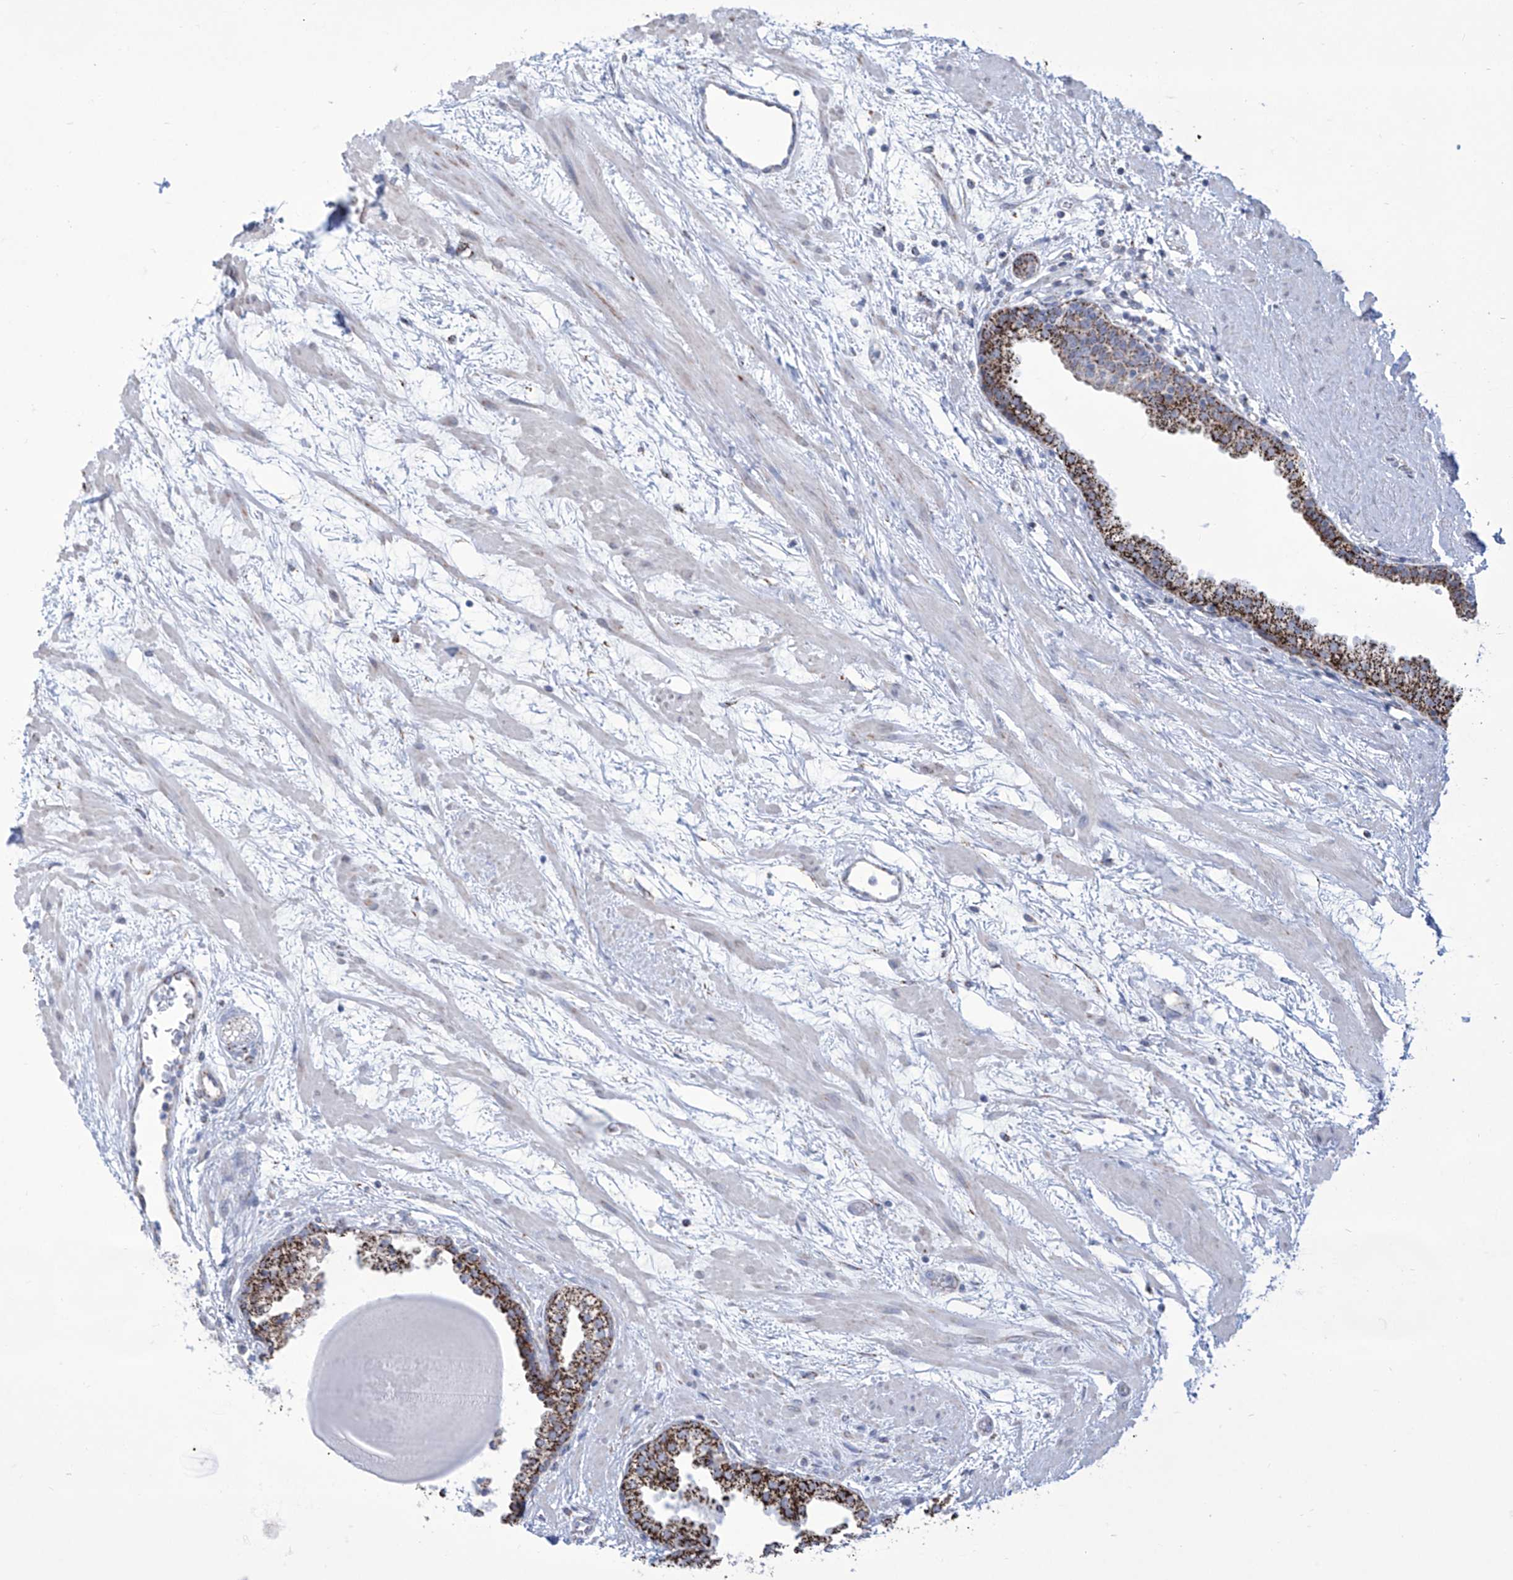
{"staining": {"intensity": "strong", "quantity": ">75%", "location": "cytoplasmic/membranous"}, "tissue": "prostate", "cell_type": "Glandular cells", "image_type": "normal", "snomed": [{"axis": "morphology", "description": "Normal tissue, NOS"}, {"axis": "topography", "description": "Prostate"}], "caption": "Protein staining of normal prostate exhibits strong cytoplasmic/membranous expression in about >75% of glandular cells. Nuclei are stained in blue.", "gene": "ALDH6A1", "patient": {"sex": "male", "age": 48}}